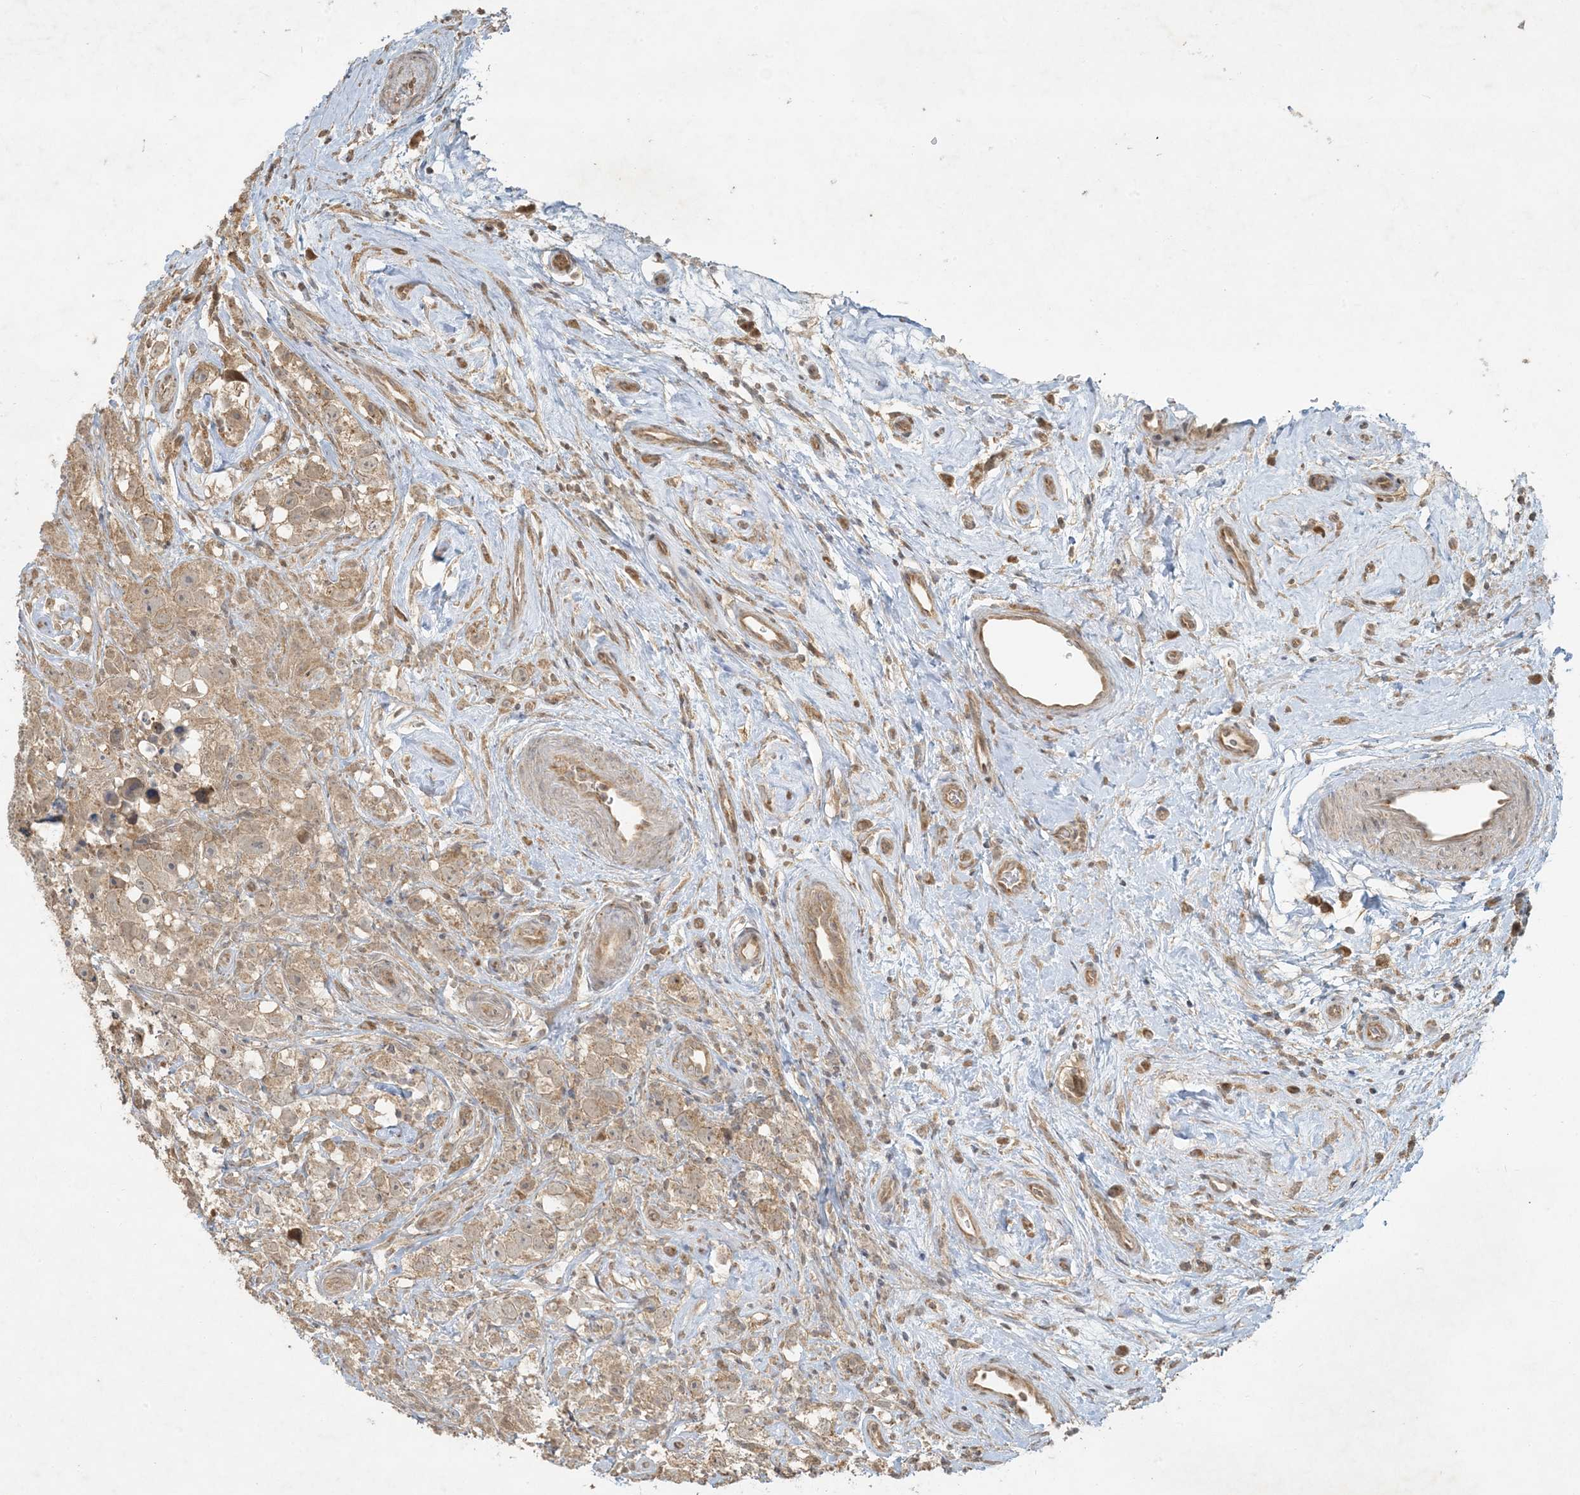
{"staining": {"intensity": "moderate", "quantity": ">75%", "location": "cytoplasmic/membranous"}, "tissue": "testis cancer", "cell_type": "Tumor cells", "image_type": "cancer", "snomed": [{"axis": "morphology", "description": "Seminoma, NOS"}, {"axis": "topography", "description": "Testis"}], "caption": "There is medium levels of moderate cytoplasmic/membranous expression in tumor cells of testis cancer (seminoma), as demonstrated by immunohistochemical staining (brown color).", "gene": "BCORL1", "patient": {"sex": "male", "age": 49}}